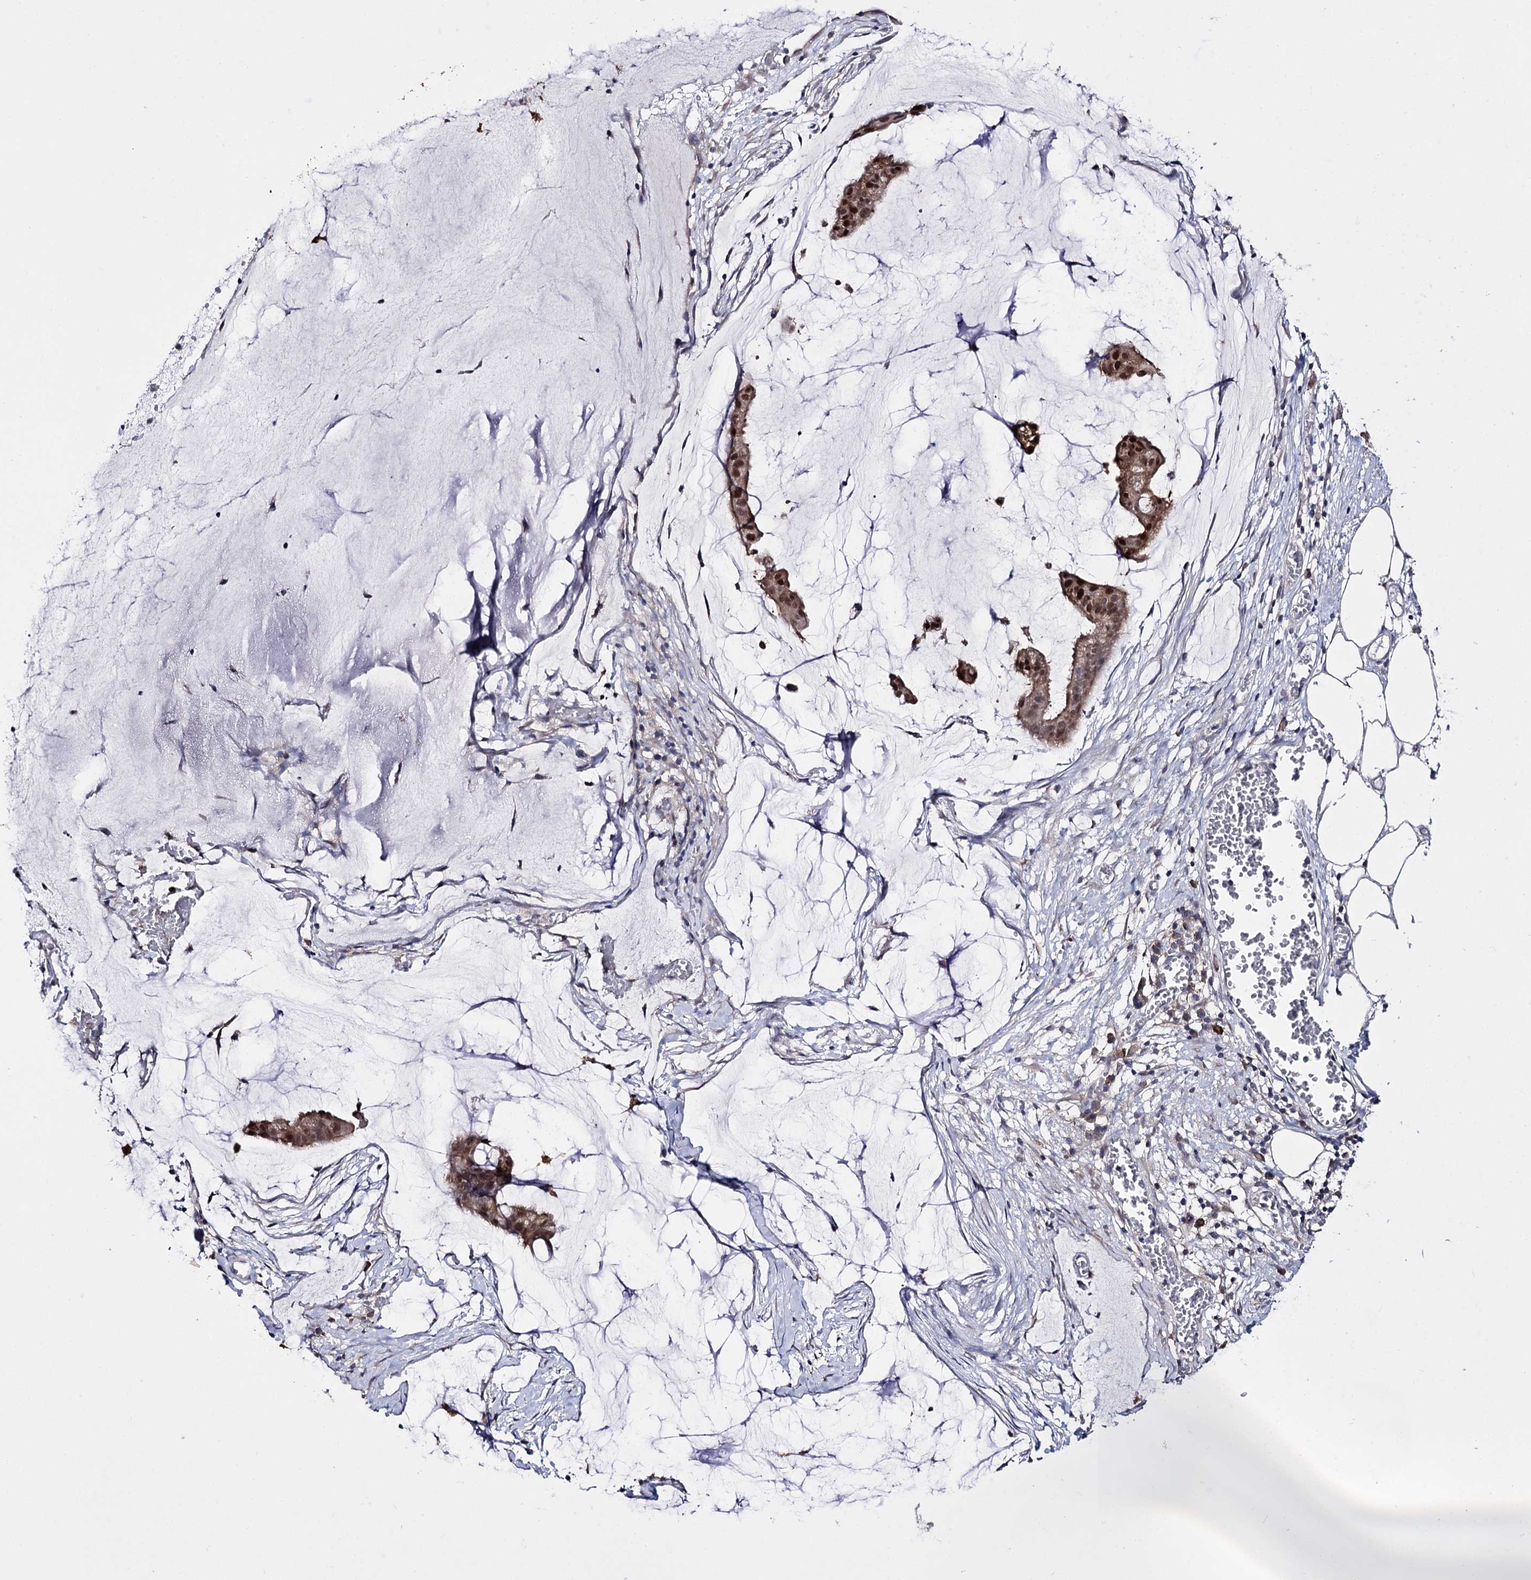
{"staining": {"intensity": "moderate", "quantity": ">75%", "location": "cytoplasmic/membranous,nuclear"}, "tissue": "ovarian cancer", "cell_type": "Tumor cells", "image_type": "cancer", "snomed": [{"axis": "morphology", "description": "Cystadenocarcinoma, mucinous, NOS"}, {"axis": "topography", "description": "Ovary"}], "caption": "Immunohistochemical staining of ovarian mucinous cystadenocarcinoma exhibits medium levels of moderate cytoplasmic/membranous and nuclear protein positivity in about >75% of tumor cells. (Brightfield microscopy of DAB IHC at high magnification).", "gene": "PTER", "patient": {"sex": "female", "age": 73}}